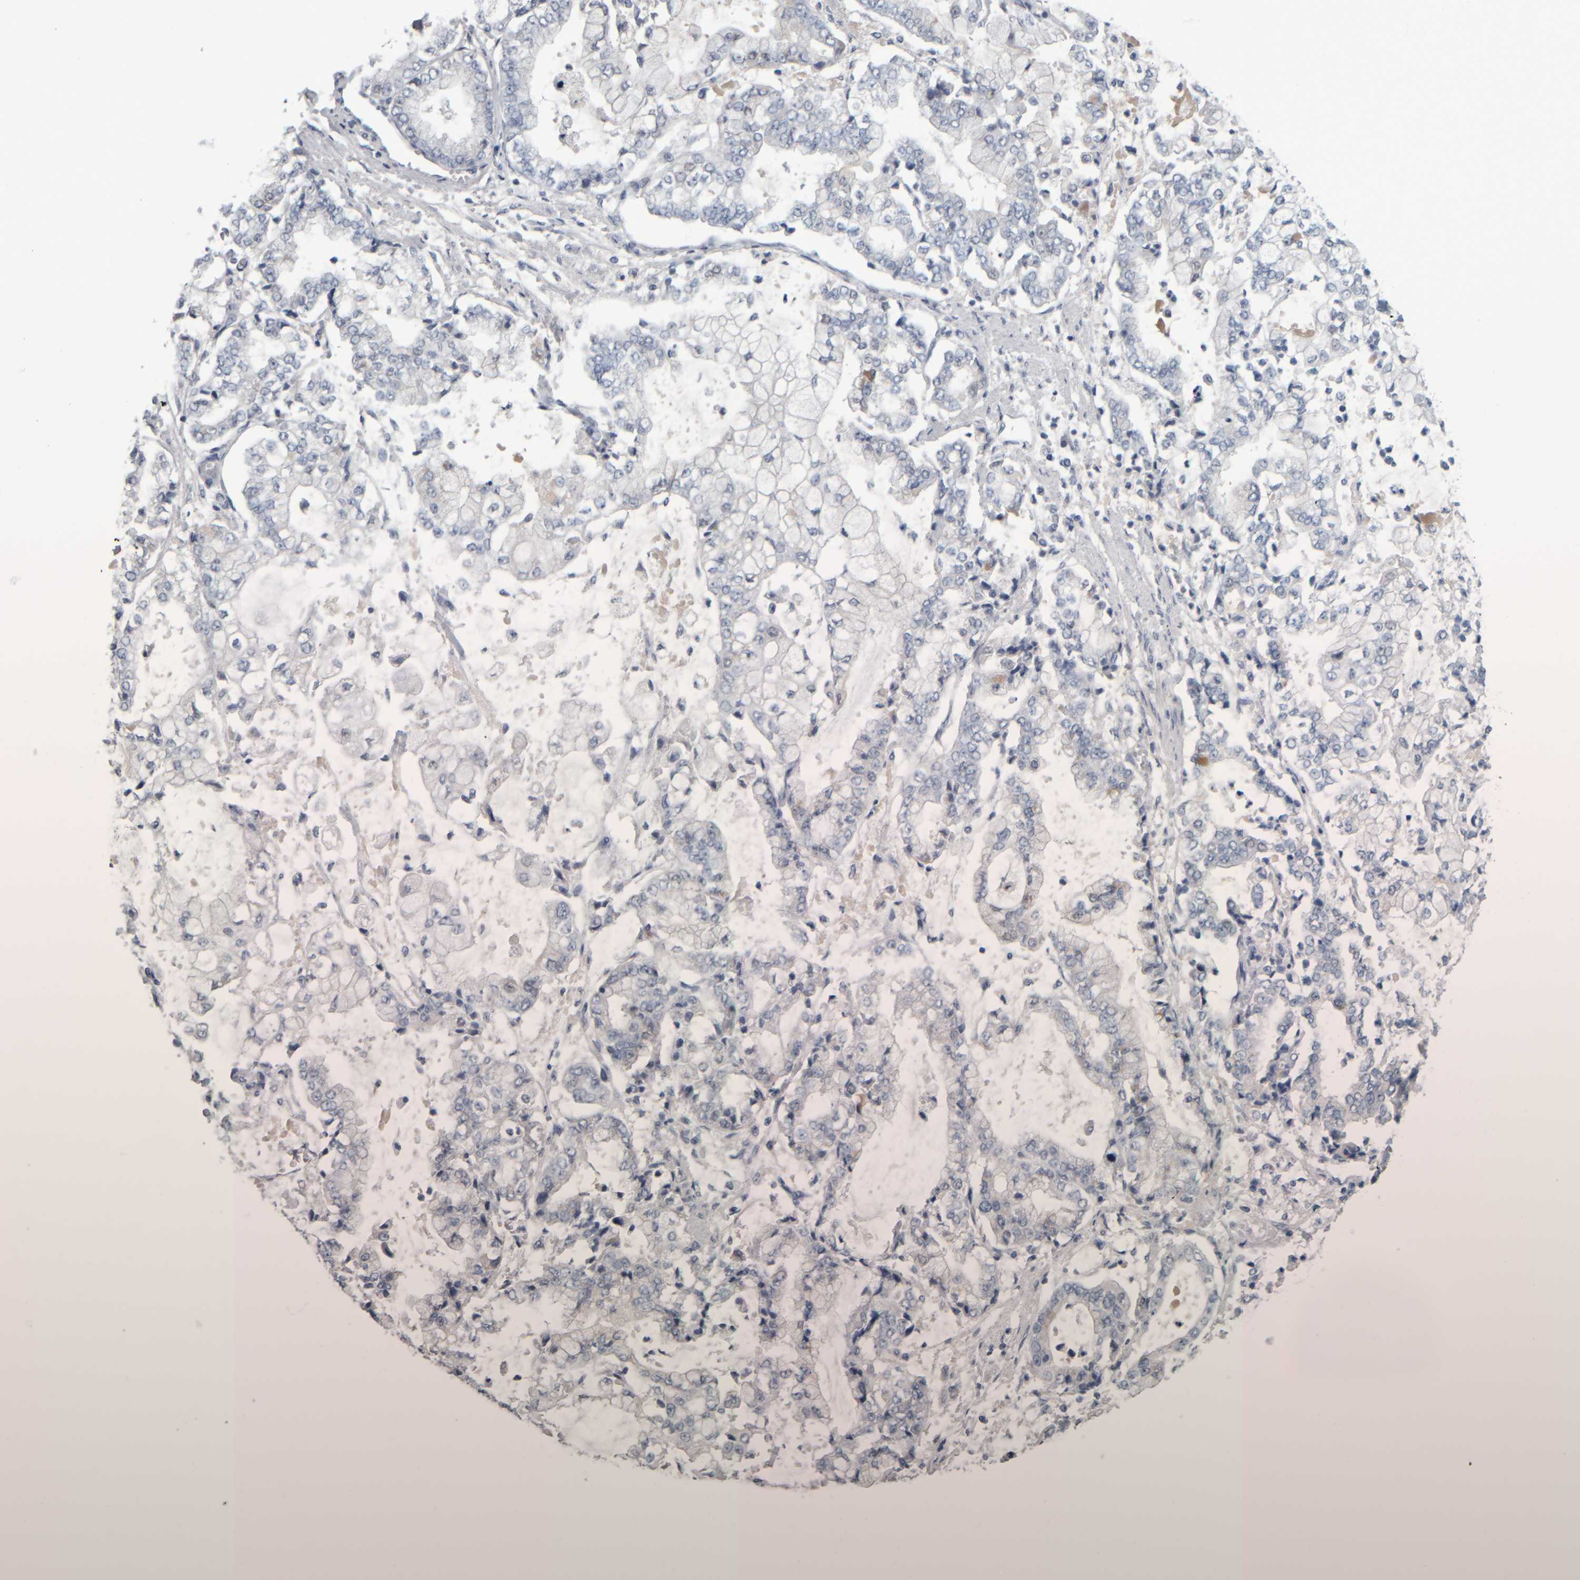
{"staining": {"intensity": "negative", "quantity": "none", "location": "none"}, "tissue": "stomach cancer", "cell_type": "Tumor cells", "image_type": "cancer", "snomed": [{"axis": "morphology", "description": "Adenocarcinoma, NOS"}, {"axis": "topography", "description": "Stomach"}], "caption": "The photomicrograph demonstrates no significant staining in tumor cells of stomach adenocarcinoma.", "gene": "CAVIN4", "patient": {"sex": "male", "age": 76}}